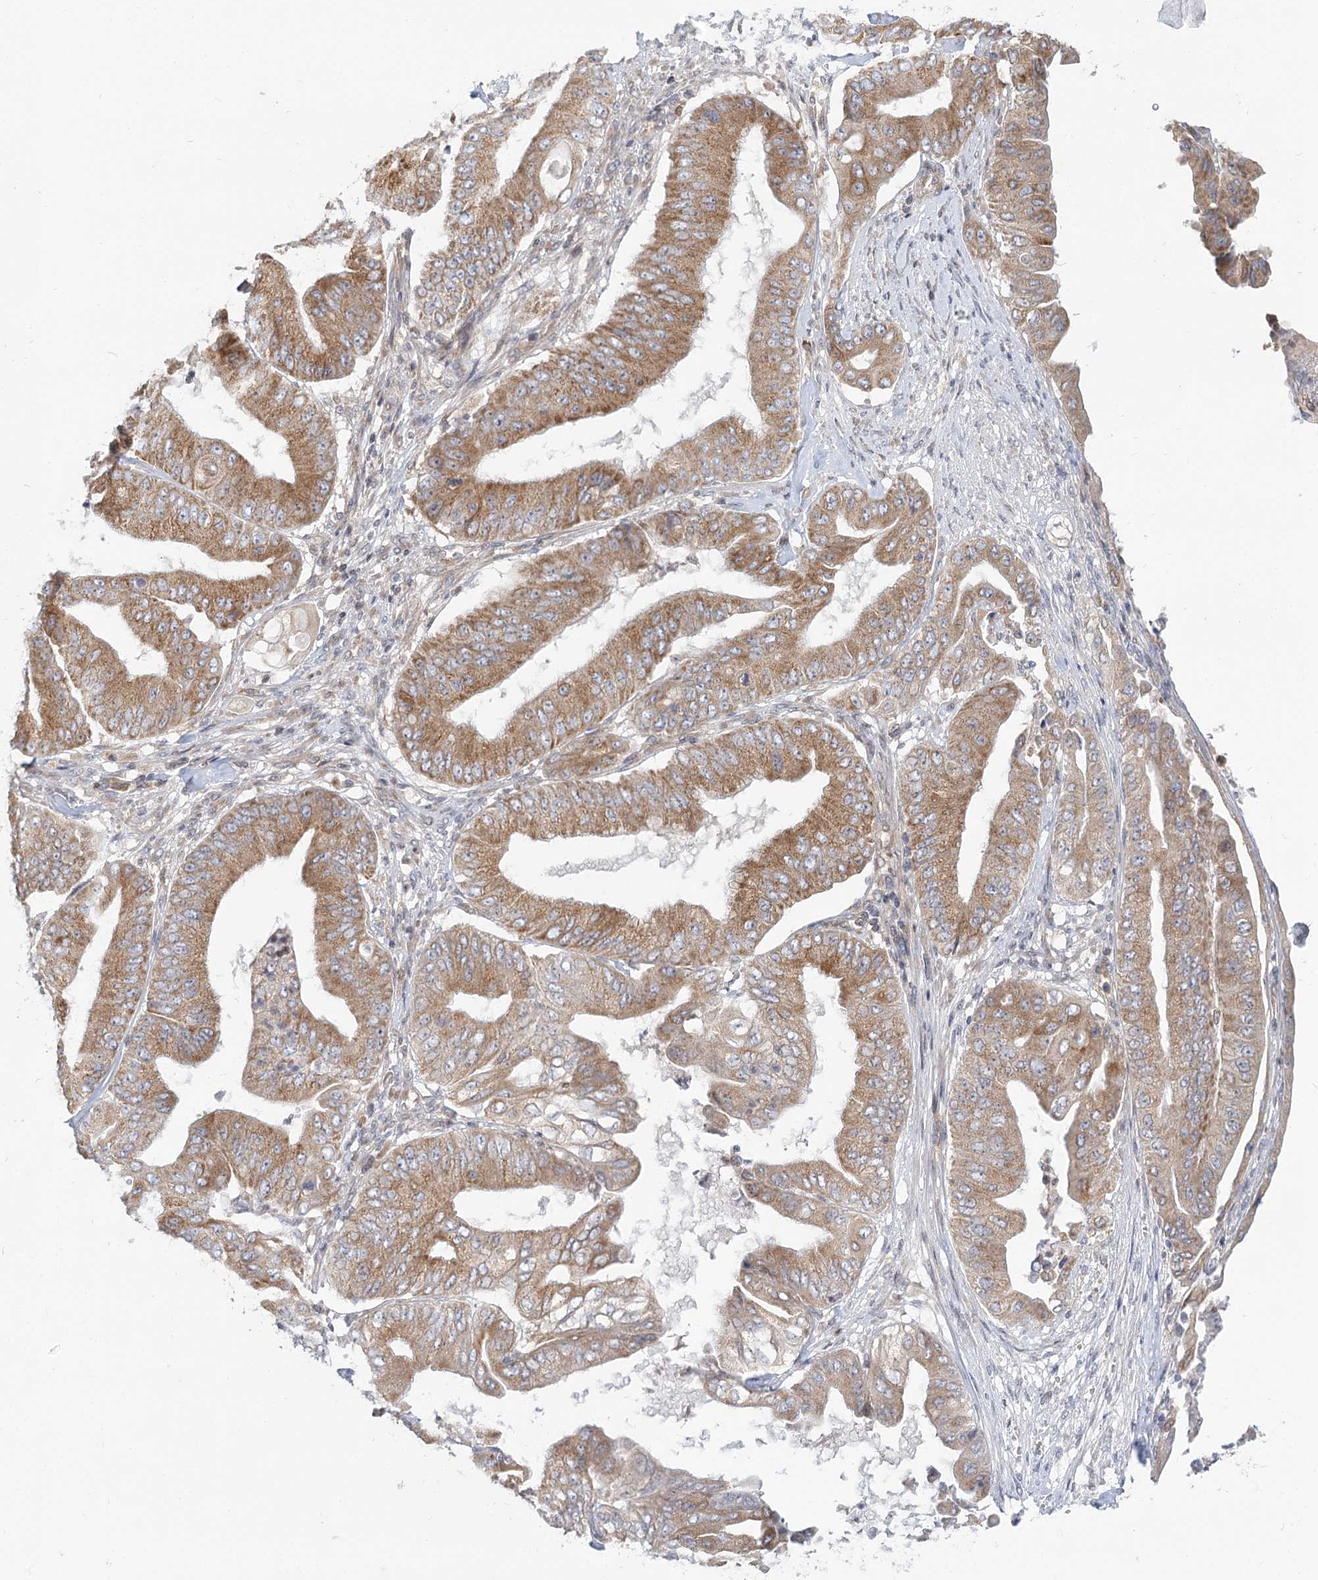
{"staining": {"intensity": "moderate", "quantity": "25%-75%", "location": "cytoplasmic/membranous"}, "tissue": "pancreatic cancer", "cell_type": "Tumor cells", "image_type": "cancer", "snomed": [{"axis": "morphology", "description": "Adenocarcinoma, NOS"}, {"axis": "topography", "description": "Pancreas"}], "caption": "DAB (3,3'-diaminobenzidine) immunohistochemical staining of human pancreatic cancer (adenocarcinoma) shows moderate cytoplasmic/membranous protein staining in approximately 25%-75% of tumor cells. (Stains: DAB (3,3'-diaminobenzidine) in brown, nuclei in blue, Microscopy: brightfield microscopy at high magnification).", "gene": "MTMR3", "patient": {"sex": "female", "age": 77}}